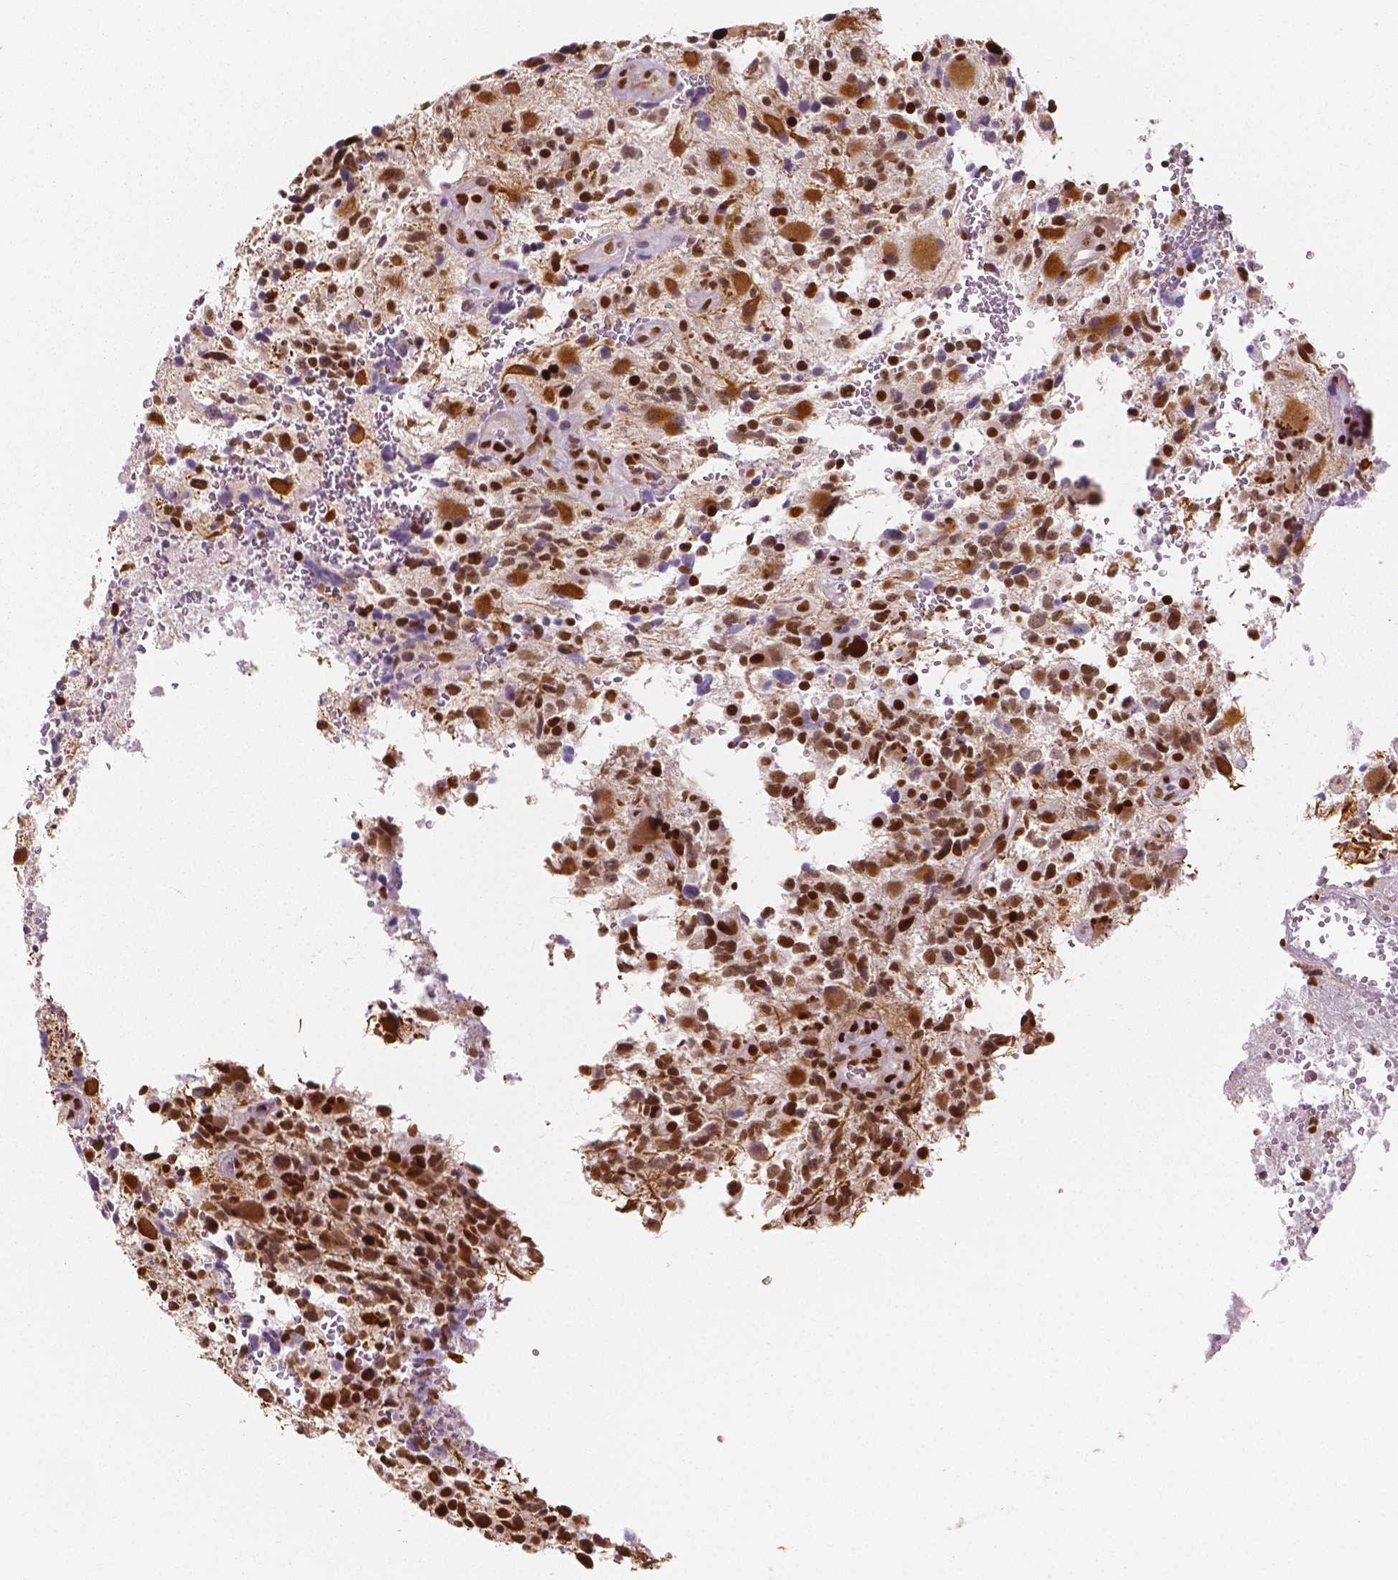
{"staining": {"intensity": "strong", "quantity": ">75%", "location": "nuclear"}, "tissue": "glioma", "cell_type": "Tumor cells", "image_type": "cancer", "snomed": [{"axis": "morphology", "description": "Glioma, malignant, High grade"}, {"axis": "topography", "description": "Brain"}], "caption": "High-grade glioma (malignant) stained with a brown dye reveals strong nuclear positive expression in approximately >75% of tumor cells.", "gene": "NUCKS1", "patient": {"sex": "female", "age": 71}}